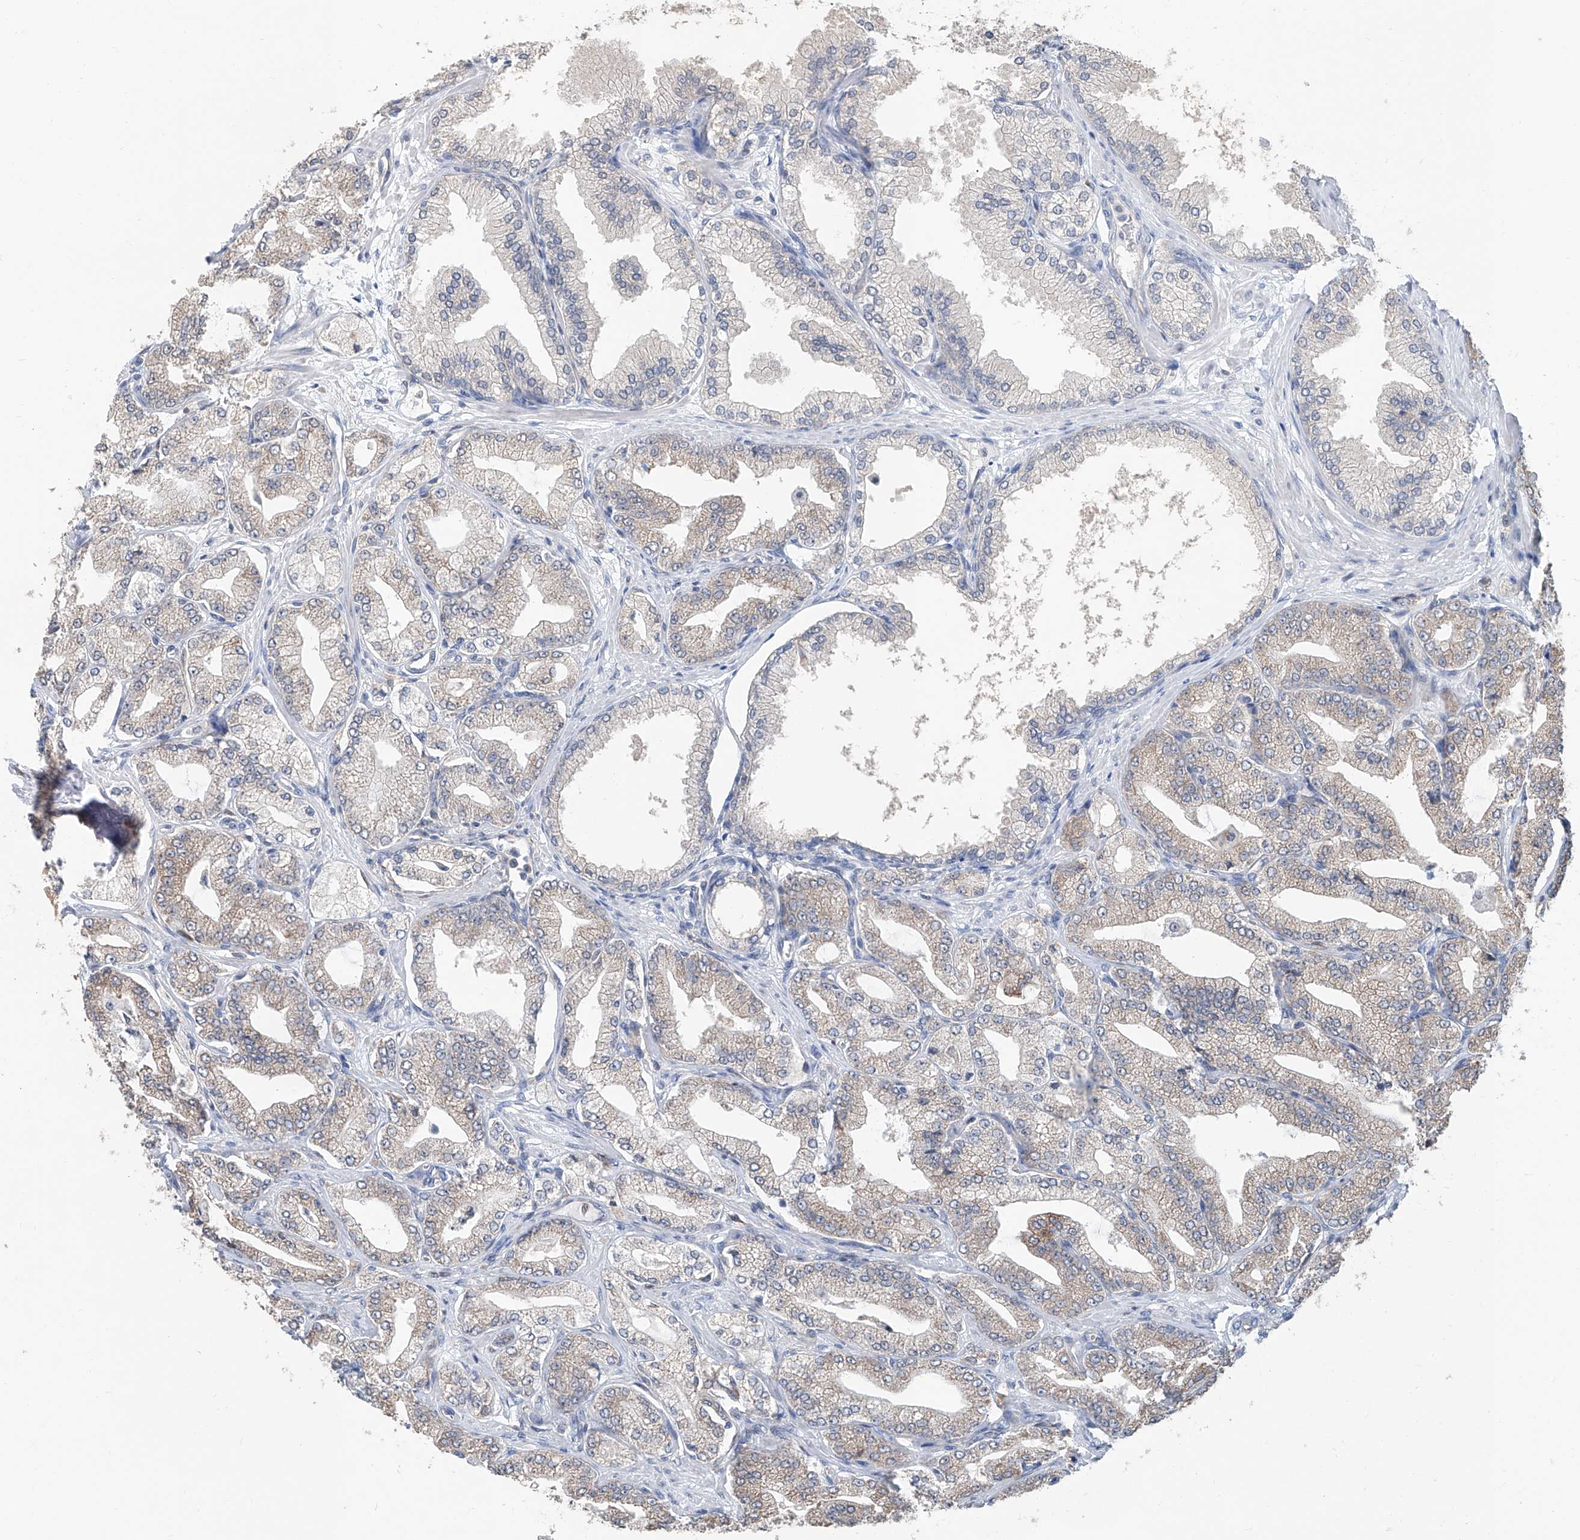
{"staining": {"intensity": "weak", "quantity": "<25%", "location": "cytoplasmic/membranous"}, "tissue": "prostate cancer", "cell_type": "Tumor cells", "image_type": "cancer", "snomed": [{"axis": "morphology", "description": "Adenocarcinoma, Low grade"}, {"axis": "topography", "description": "Prostate"}], "caption": "Prostate cancer was stained to show a protein in brown. There is no significant positivity in tumor cells. (DAB IHC with hematoxylin counter stain).", "gene": "KCNK10", "patient": {"sex": "male", "age": 63}}